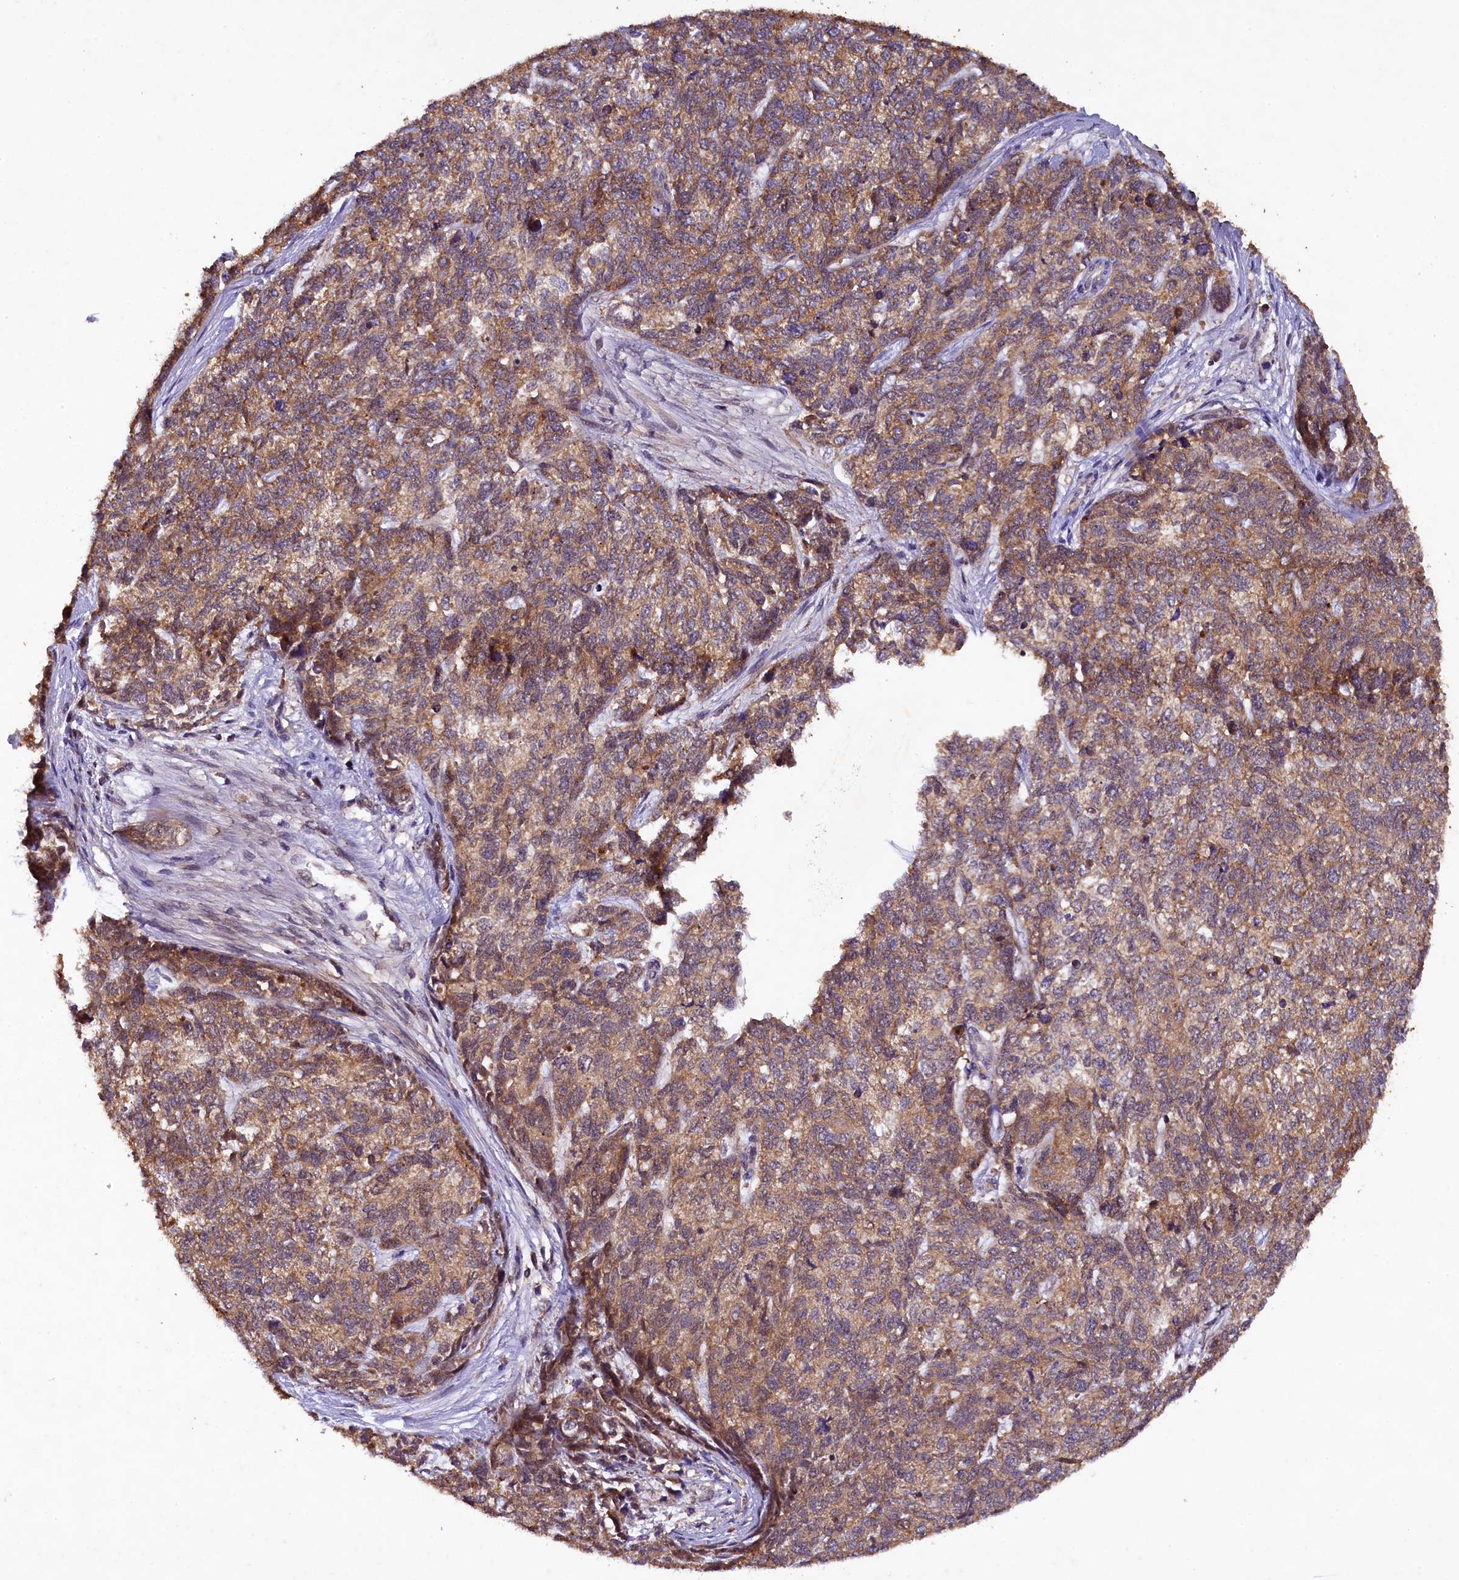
{"staining": {"intensity": "moderate", "quantity": "25%-75%", "location": "cytoplasmic/membranous"}, "tissue": "cervical cancer", "cell_type": "Tumor cells", "image_type": "cancer", "snomed": [{"axis": "morphology", "description": "Squamous cell carcinoma, NOS"}, {"axis": "topography", "description": "Cervix"}], "caption": "Brown immunohistochemical staining in cervical squamous cell carcinoma reveals moderate cytoplasmic/membranous staining in approximately 25%-75% of tumor cells. The staining is performed using DAB (3,3'-diaminobenzidine) brown chromogen to label protein expression. The nuclei are counter-stained blue using hematoxylin.", "gene": "PLXNB1", "patient": {"sex": "female", "age": 63}}